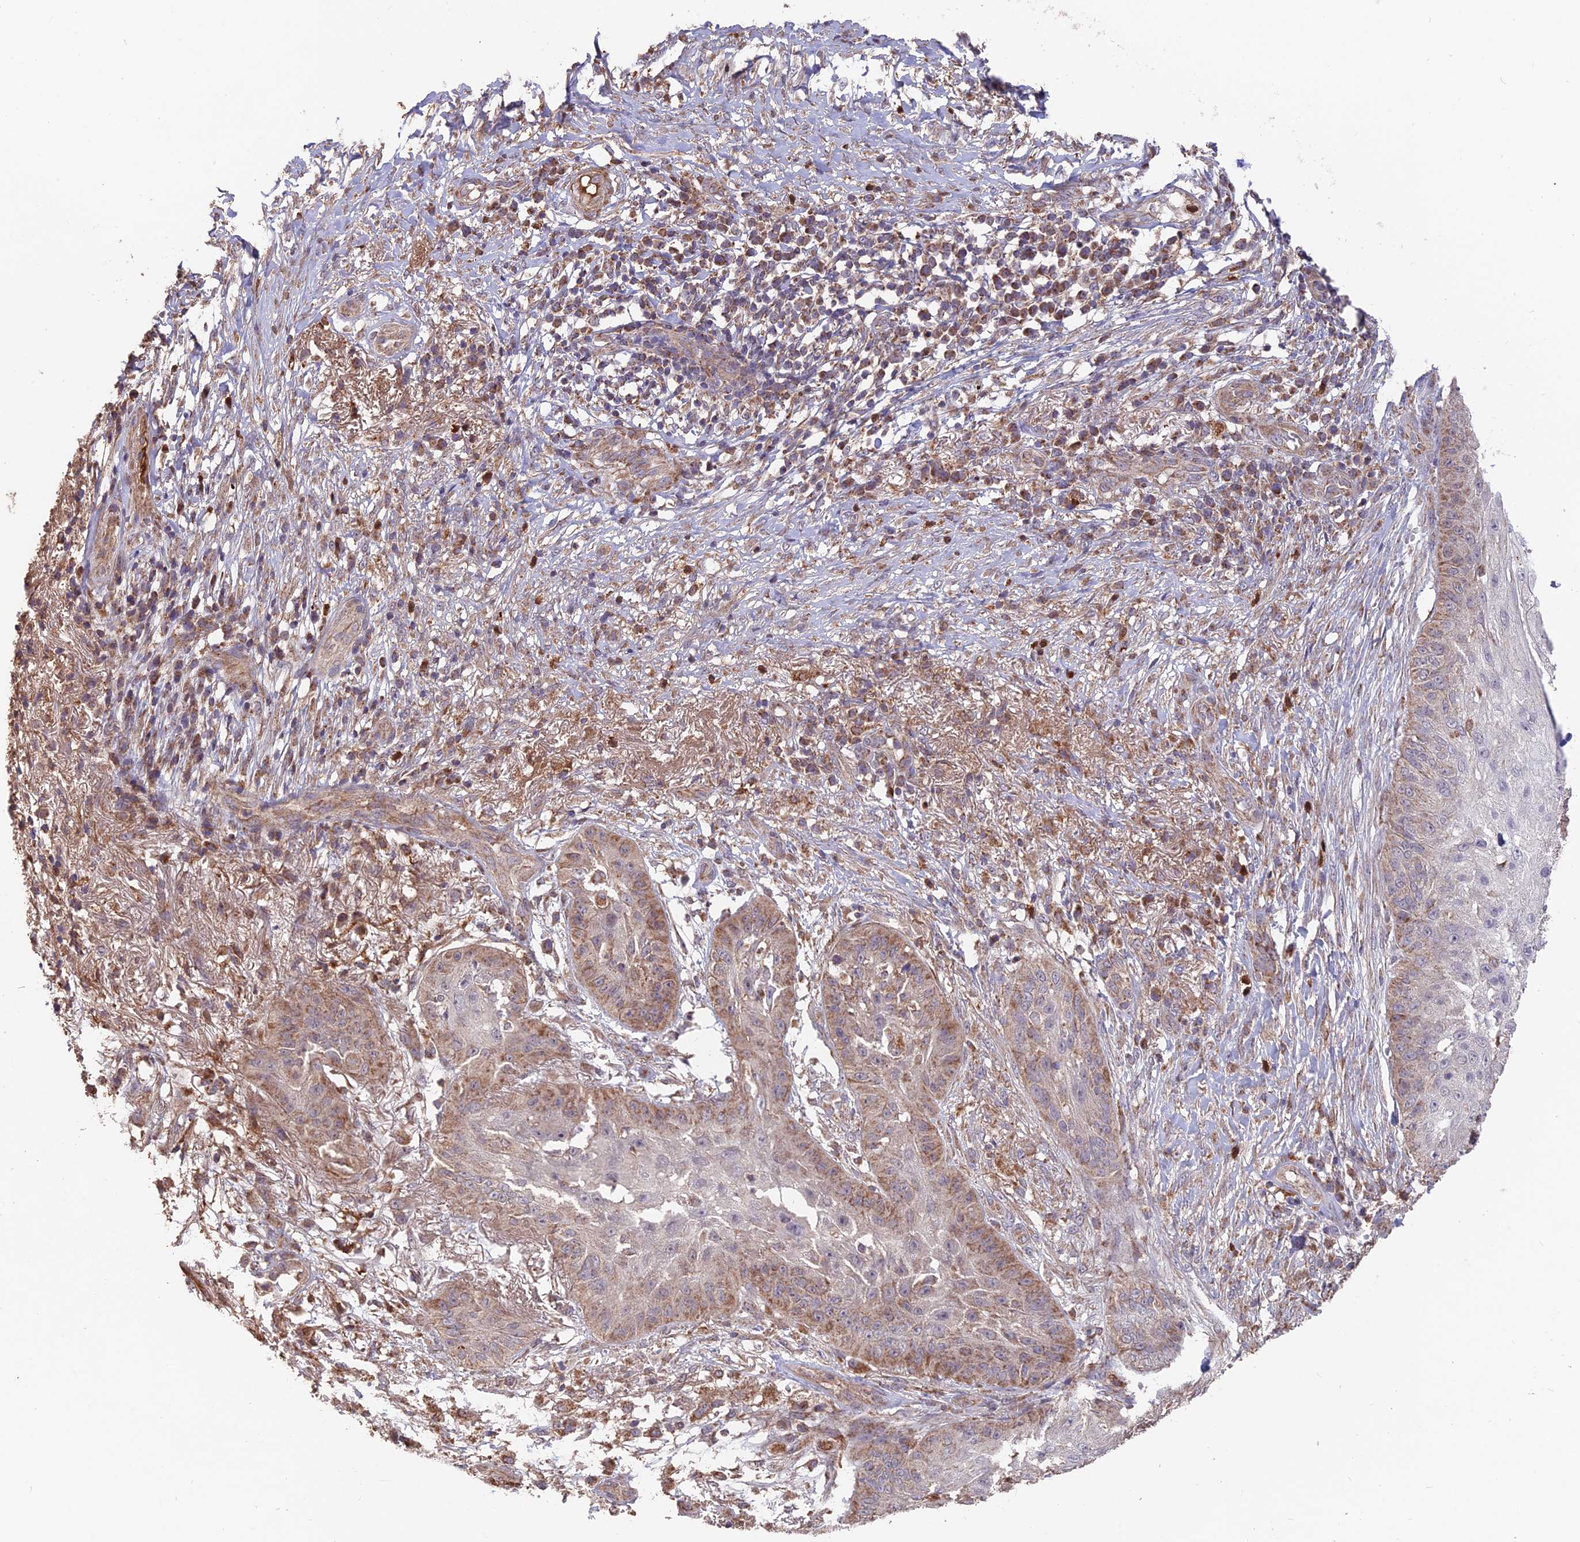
{"staining": {"intensity": "moderate", "quantity": "25%-75%", "location": "cytoplasmic/membranous"}, "tissue": "skin cancer", "cell_type": "Tumor cells", "image_type": "cancer", "snomed": [{"axis": "morphology", "description": "Squamous cell carcinoma, NOS"}, {"axis": "topography", "description": "Skin"}], "caption": "Skin squamous cell carcinoma was stained to show a protein in brown. There is medium levels of moderate cytoplasmic/membranous positivity in approximately 25%-75% of tumor cells.", "gene": "IFT22", "patient": {"sex": "male", "age": 70}}